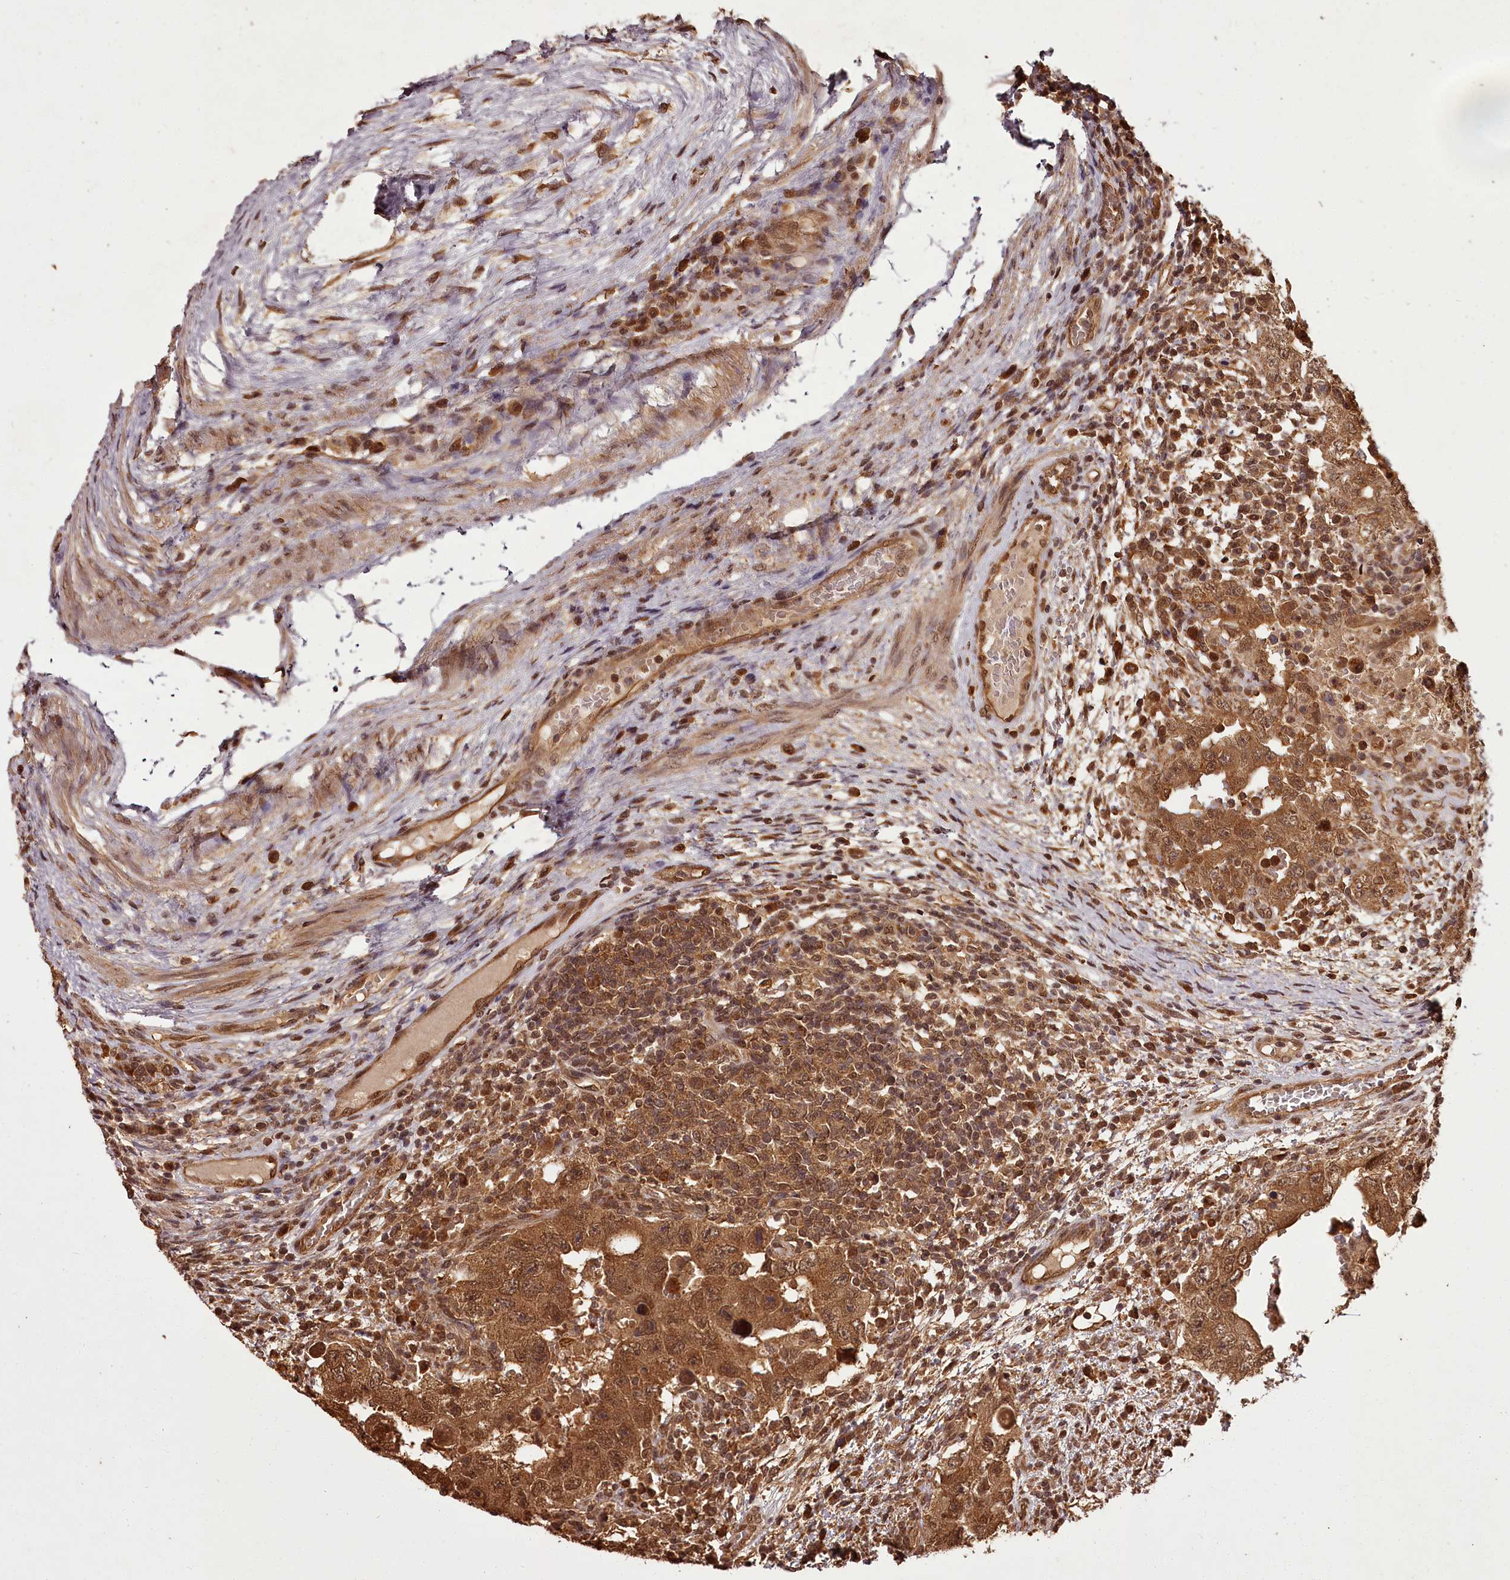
{"staining": {"intensity": "moderate", "quantity": ">75%", "location": "cytoplasmic/membranous,nuclear"}, "tissue": "testis cancer", "cell_type": "Tumor cells", "image_type": "cancer", "snomed": [{"axis": "morphology", "description": "Carcinoma, Embryonal, NOS"}, {"axis": "topography", "description": "Testis"}], "caption": "An image of human testis cancer stained for a protein shows moderate cytoplasmic/membranous and nuclear brown staining in tumor cells.", "gene": "NPRL2", "patient": {"sex": "male", "age": 26}}